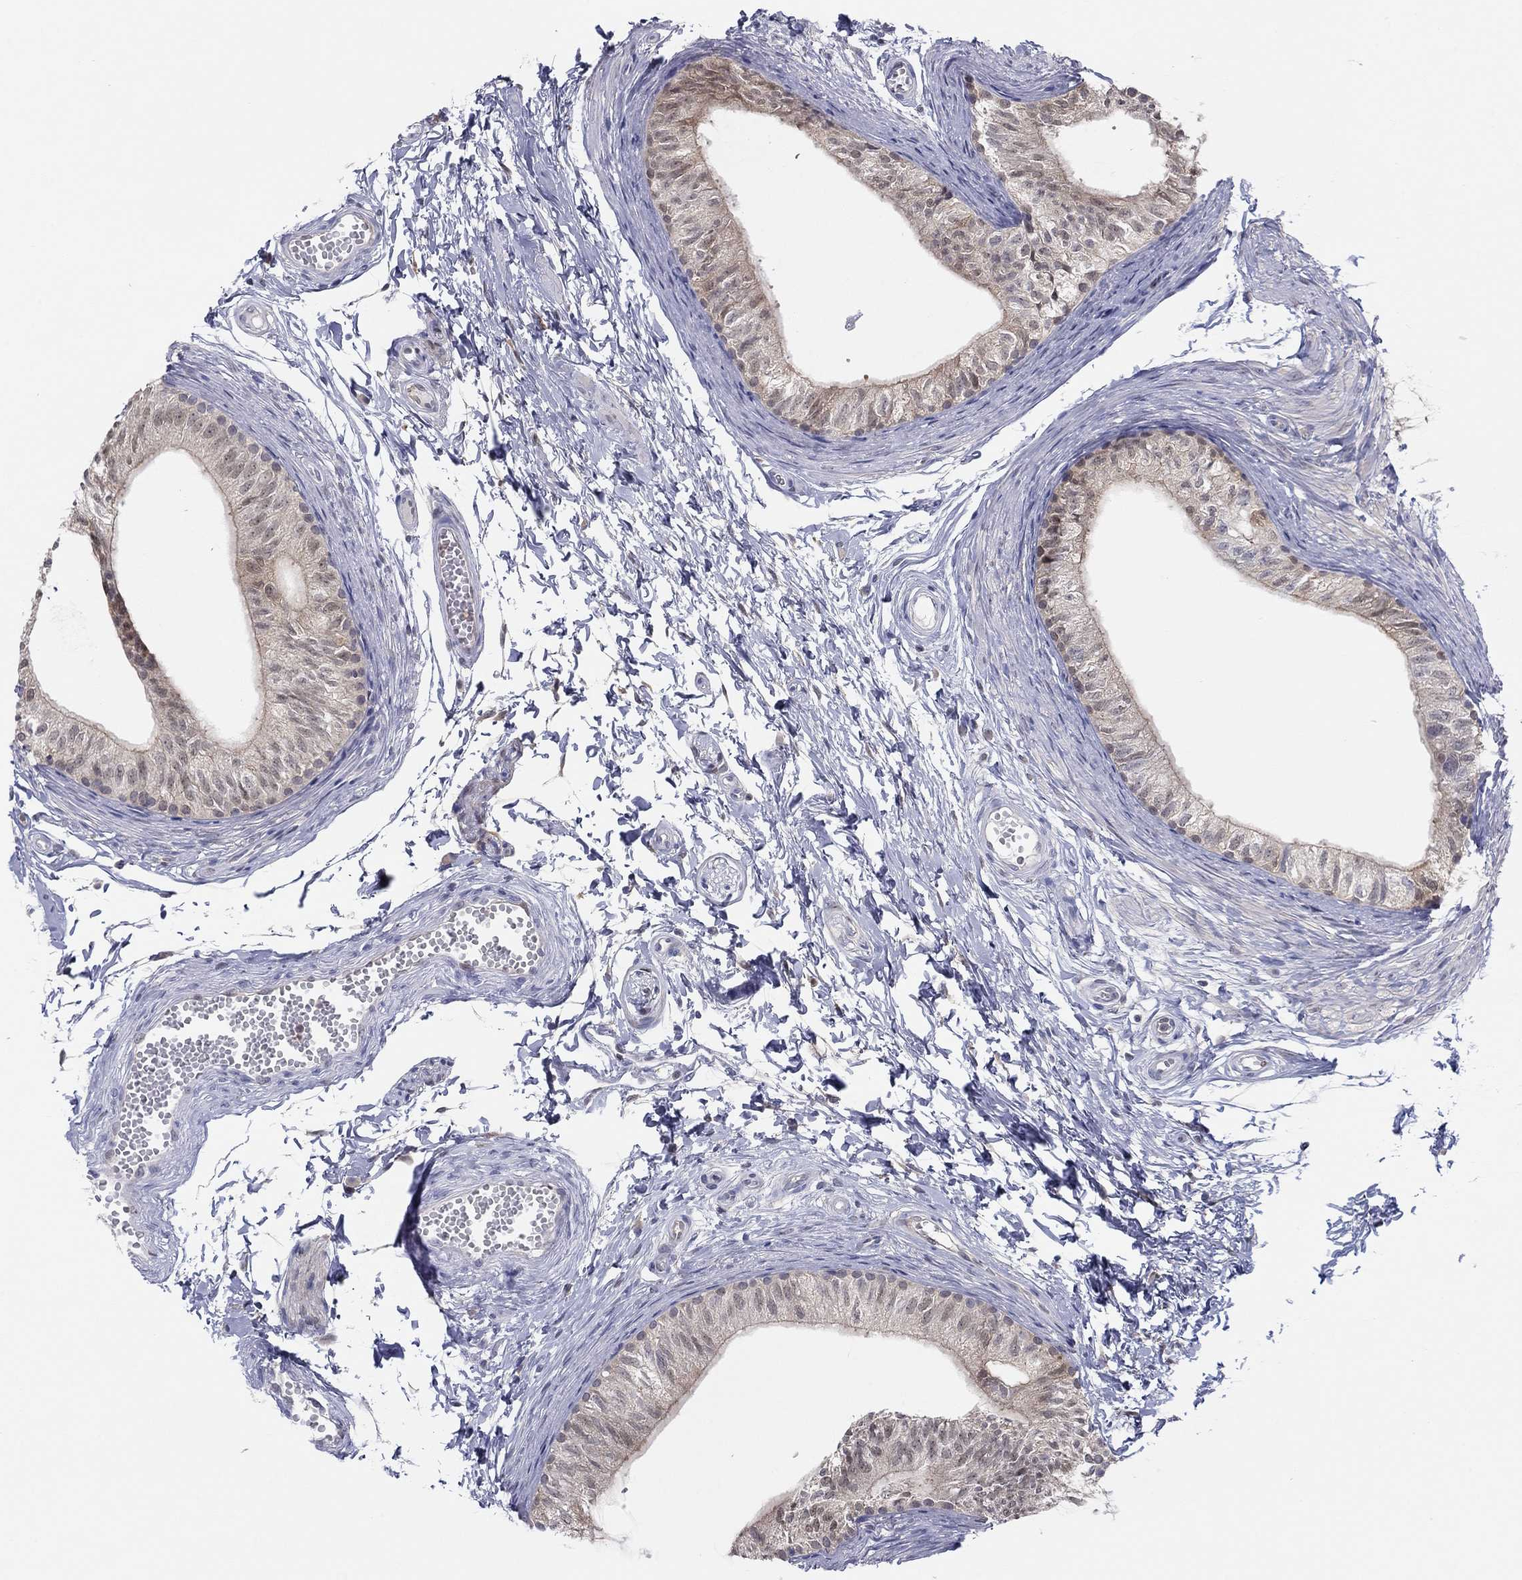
{"staining": {"intensity": "moderate", "quantity": "25%-75%", "location": "cytoplasmic/membranous"}, "tissue": "epididymis", "cell_type": "Glandular cells", "image_type": "normal", "snomed": [{"axis": "morphology", "description": "Normal tissue, NOS"}, {"axis": "topography", "description": "Epididymis"}], "caption": "Glandular cells display medium levels of moderate cytoplasmic/membranous positivity in approximately 25%-75% of cells in unremarkable epididymis.", "gene": "PDXK", "patient": {"sex": "male", "age": 22}}